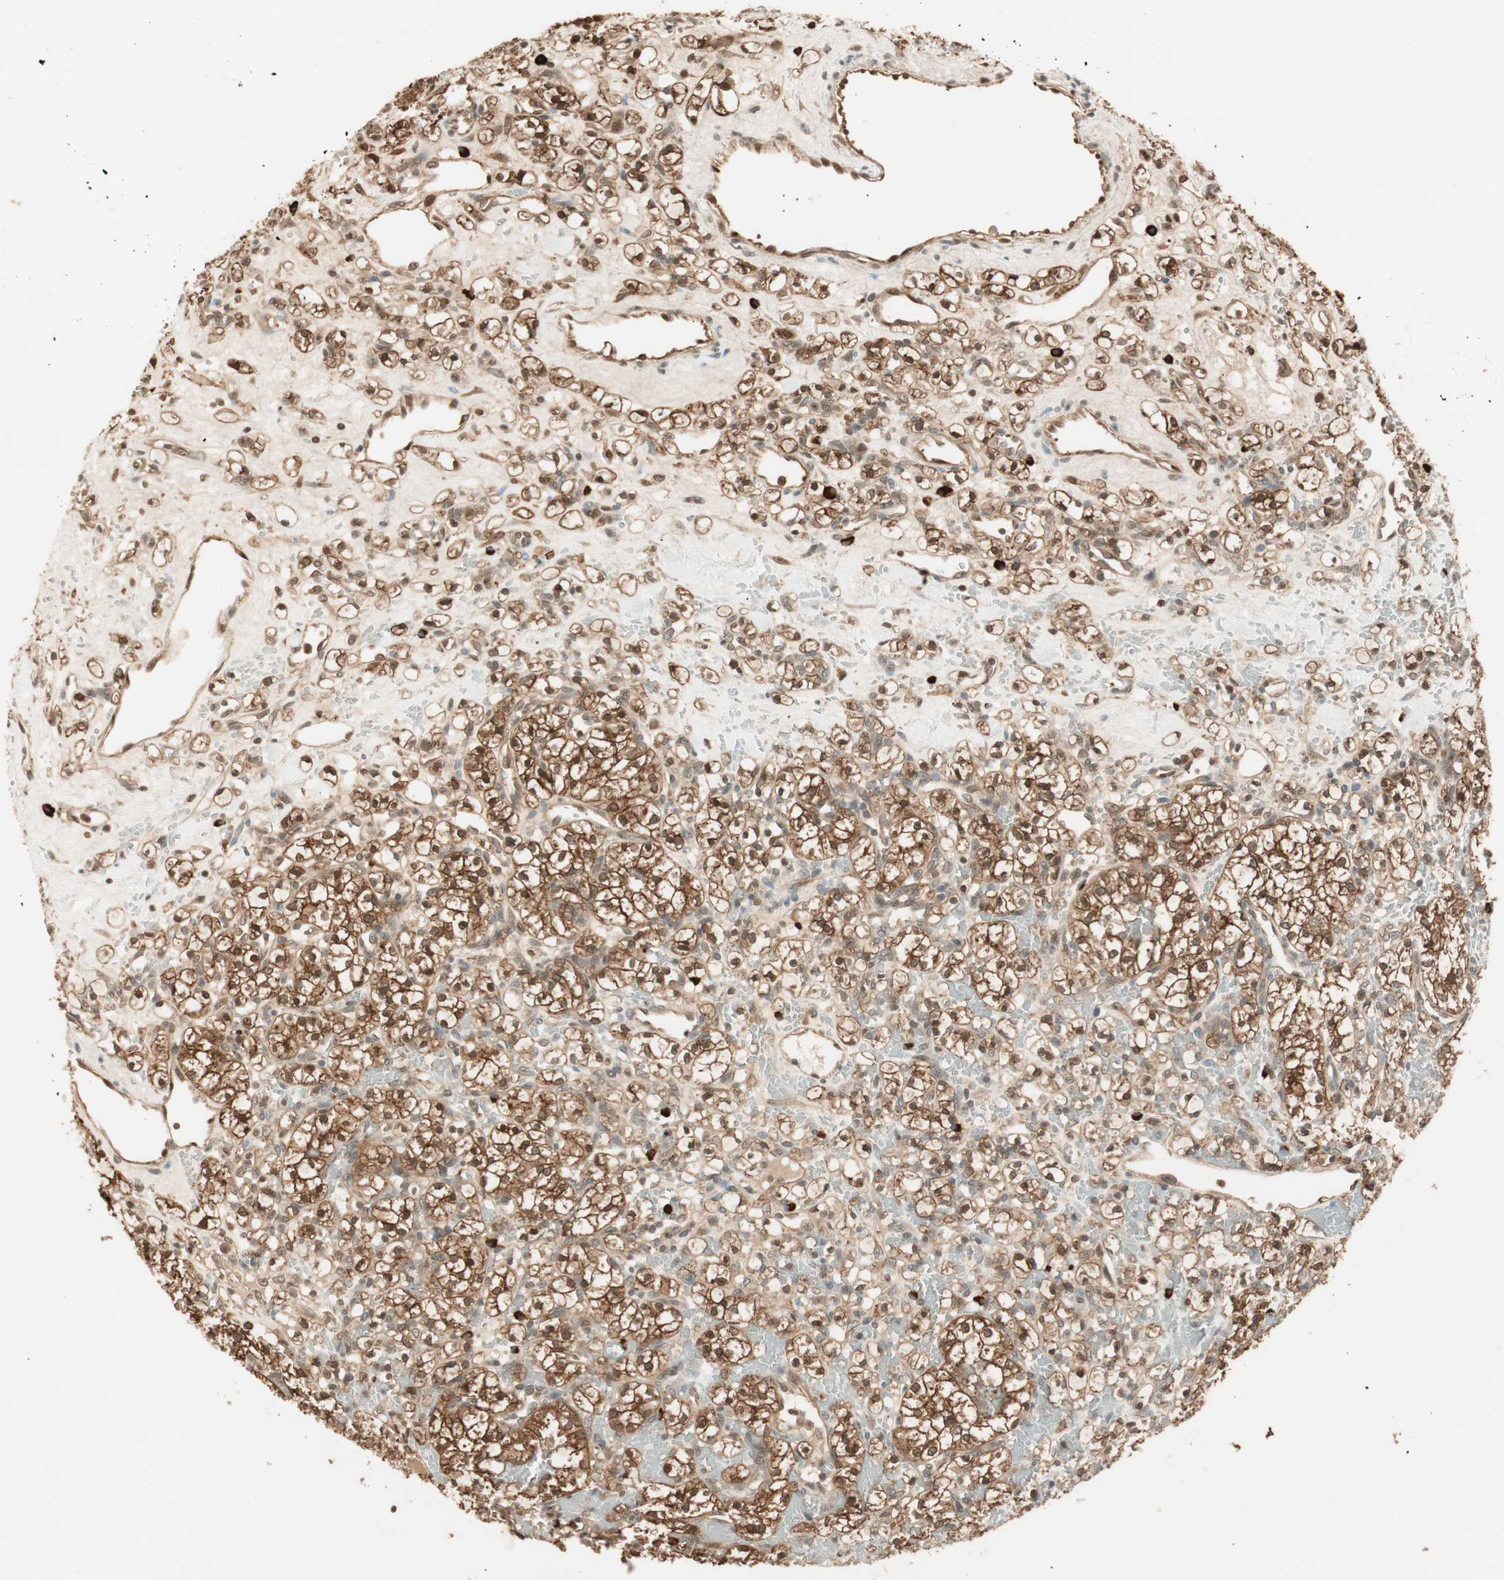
{"staining": {"intensity": "strong", "quantity": ">75%", "location": "cytoplasmic/membranous,nuclear"}, "tissue": "renal cancer", "cell_type": "Tumor cells", "image_type": "cancer", "snomed": [{"axis": "morphology", "description": "Adenocarcinoma, NOS"}, {"axis": "topography", "description": "Kidney"}], "caption": "This micrograph displays immunohistochemistry staining of renal adenocarcinoma, with high strong cytoplasmic/membranous and nuclear expression in approximately >75% of tumor cells.", "gene": "ZNF443", "patient": {"sex": "female", "age": 60}}